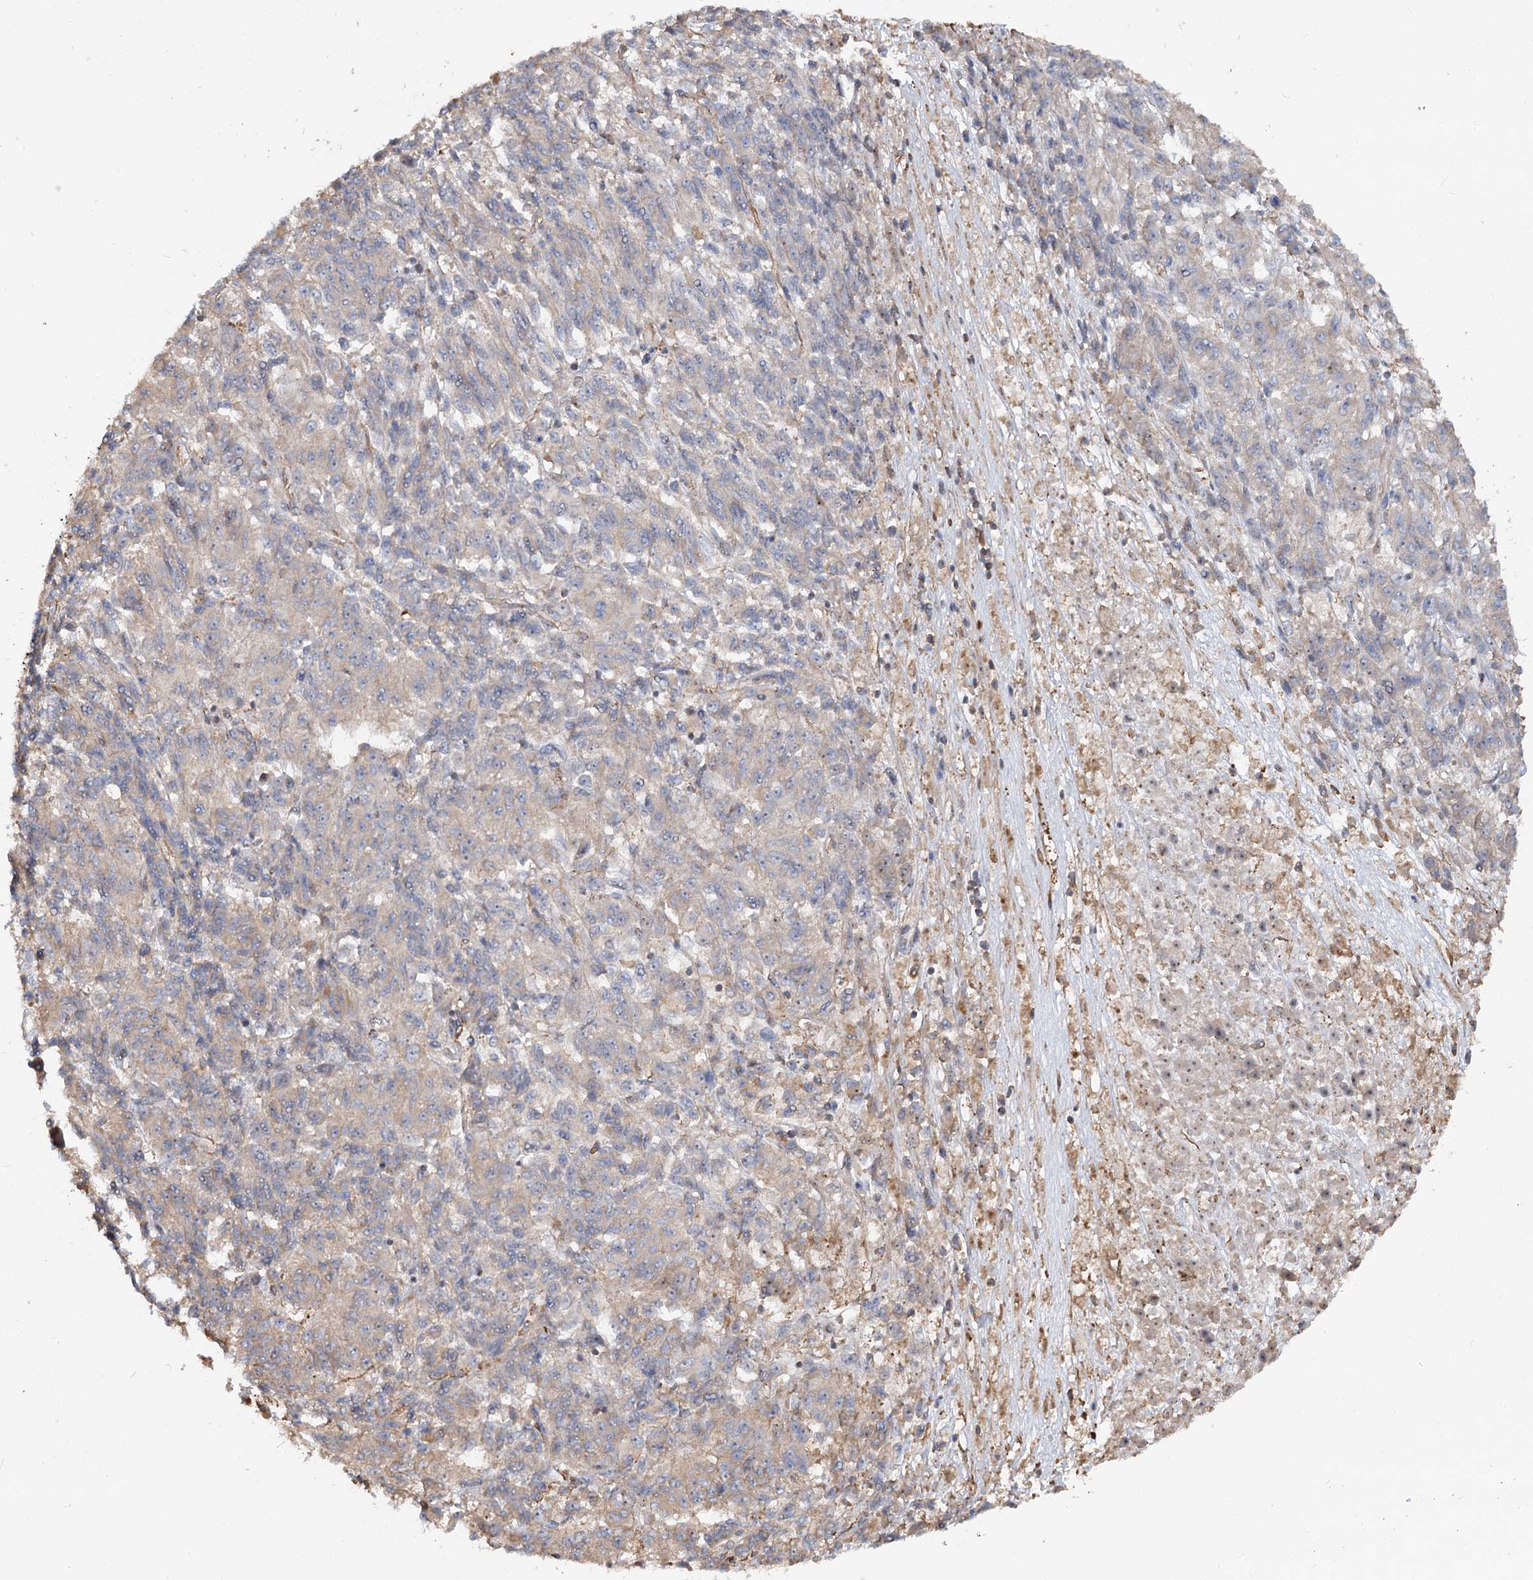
{"staining": {"intensity": "weak", "quantity": "25%-75%", "location": "cytoplasmic/membranous"}, "tissue": "melanoma", "cell_type": "Tumor cells", "image_type": "cancer", "snomed": [{"axis": "morphology", "description": "Malignant melanoma, Metastatic site"}, {"axis": "topography", "description": "Lung"}], "caption": "Protein expression by IHC reveals weak cytoplasmic/membranous expression in about 25%-75% of tumor cells in malignant melanoma (metastatic site).", "gene": "WDR36", "patient": {"sex": "male", "age": 64}}